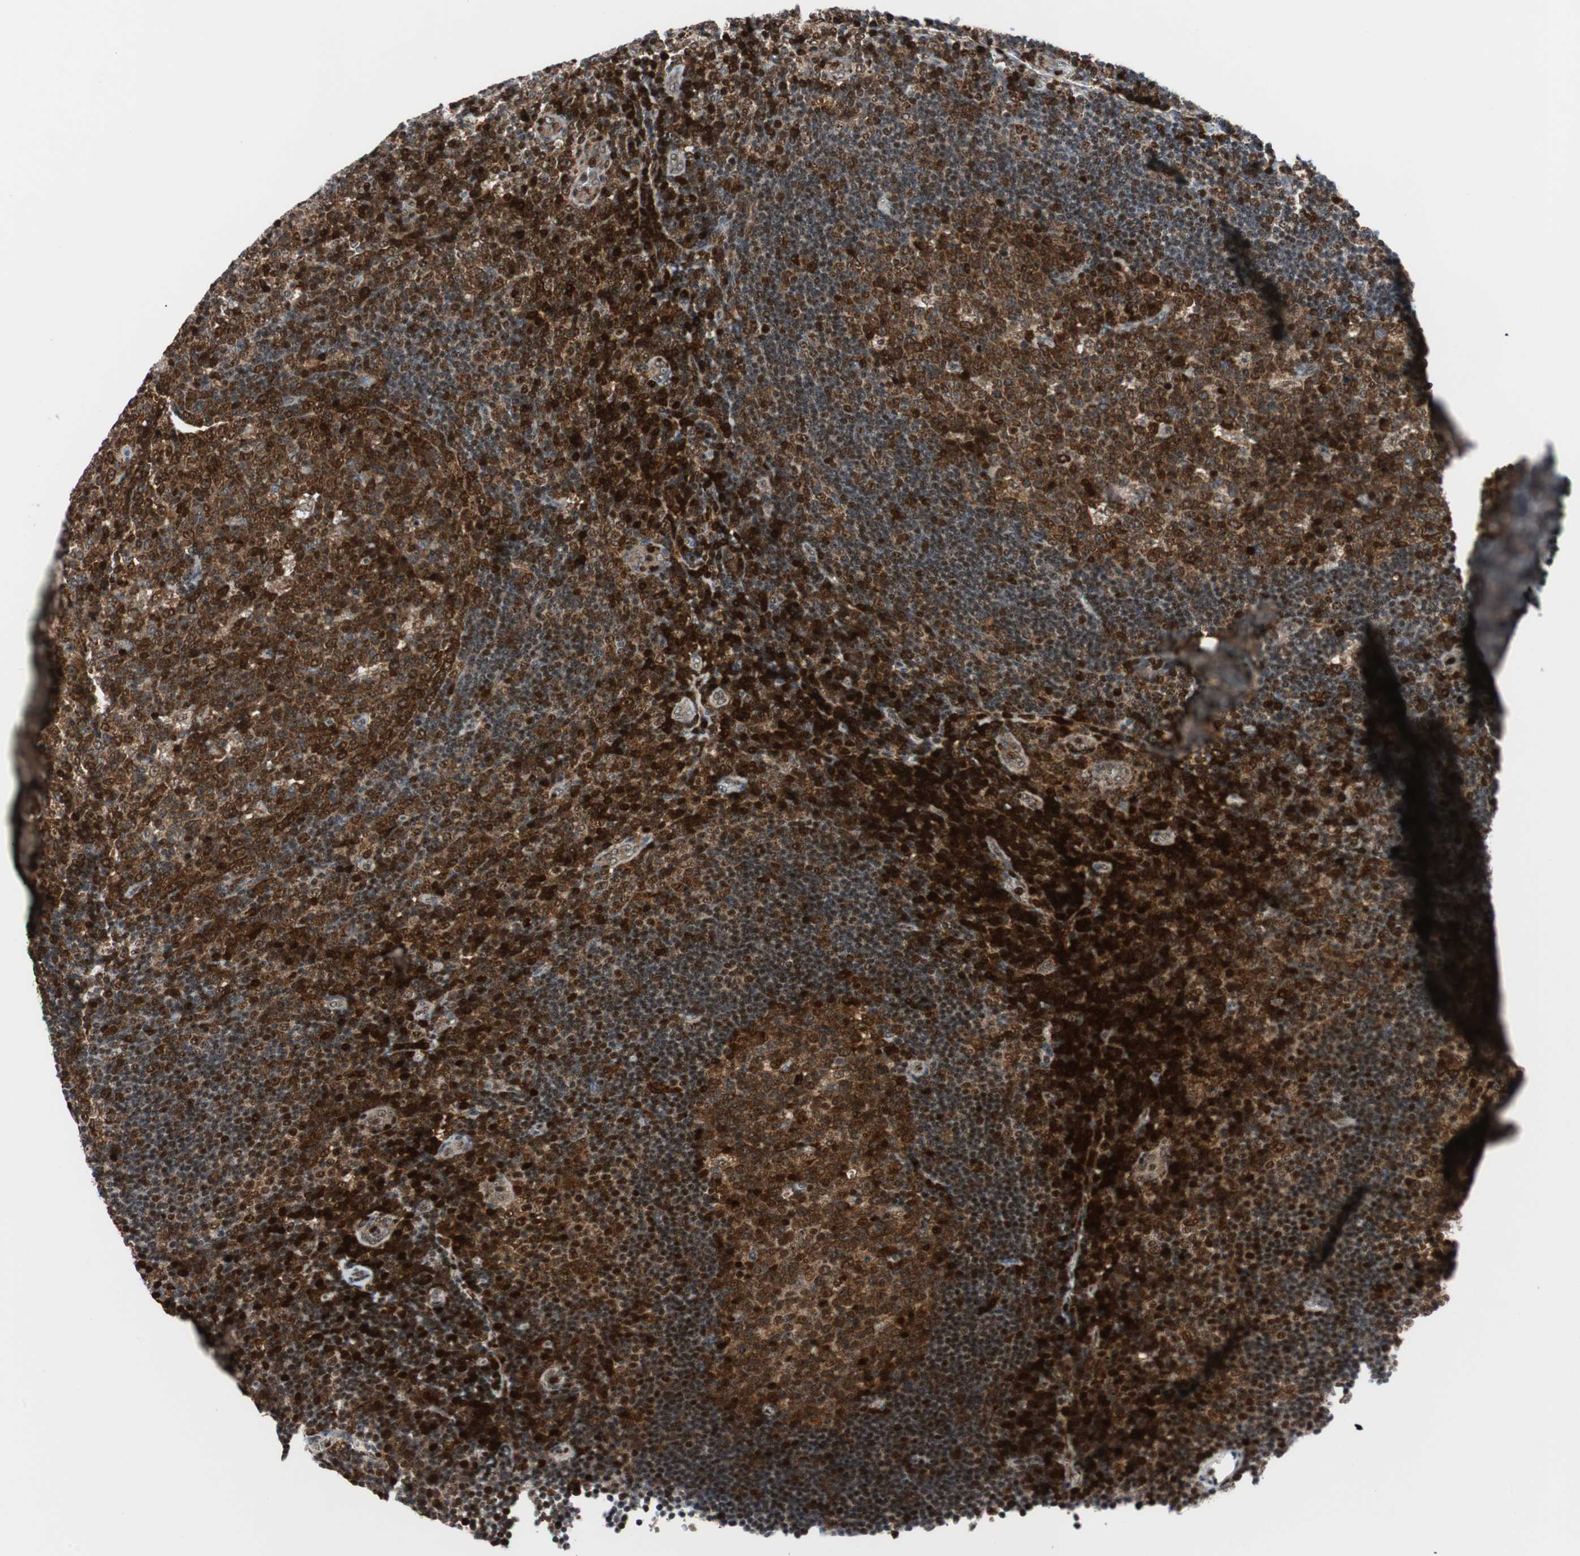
{"staining": {"intensity": "strong", "quantity": ">75%", "location": "nuclear"}, "tissue": "lymph node", "cell_type": "Germinal center cells", "image_type": "normal", "snomed": [{"axis": "morphology", "description": "Normal tissue, NOS"}, {"axis": "topography", "description": "Lymph node"}, {"axis": "topography", "description": "Salivary gland"}], "caption": "This micrograph shows IHC staining of normal lymph node, with high strong nuclear expression in approximately >75% of germinal center cells.", "gene": "RGS10", "patient": {"sex": "male", "age": 8}}